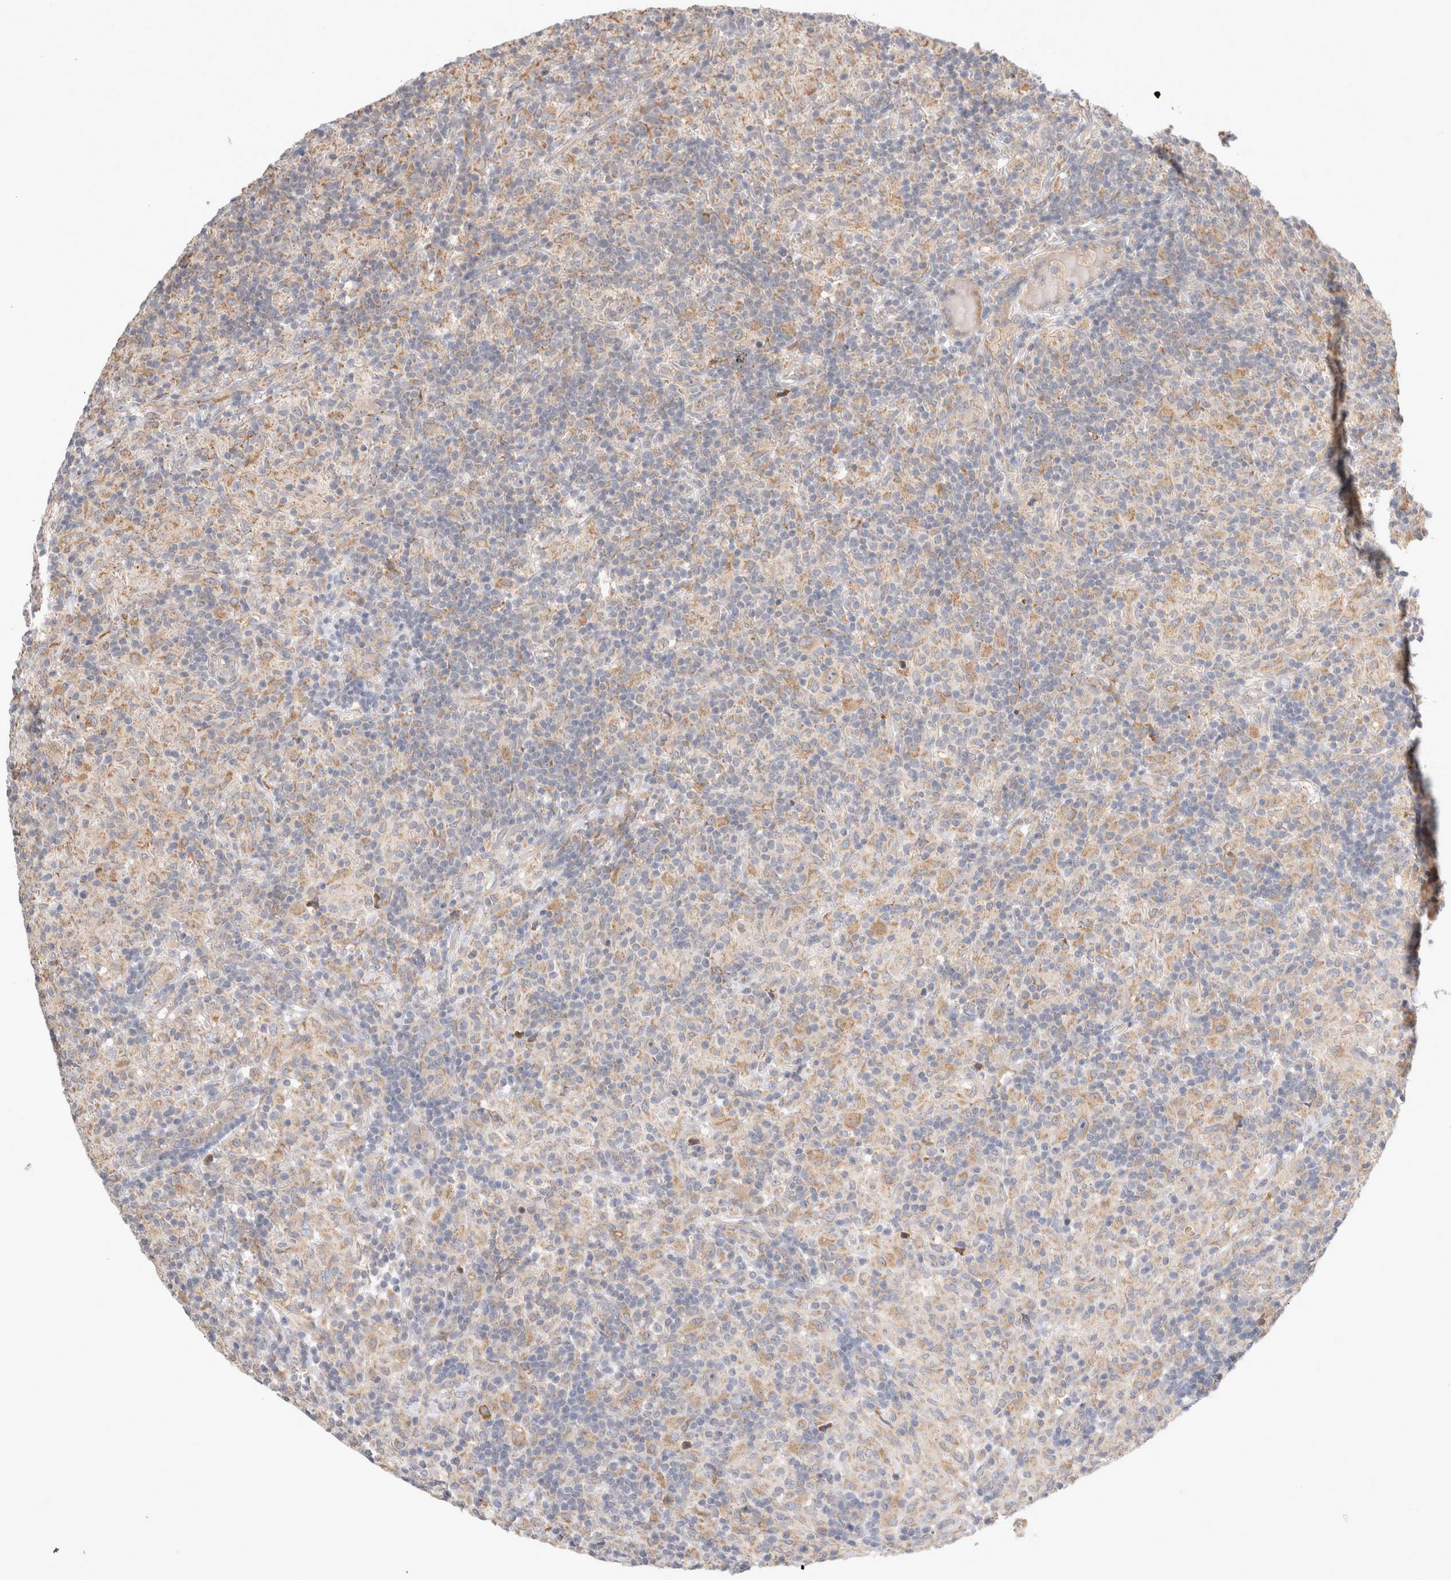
{"staining": {"intensity": "weak", "quantity": ">75%", "location": "cytoplasmic/membranous"}, "tissue": "lymphoma", "cell_type": "Tumor cells", "image_type": "cancer", "snomed": [{"axis": "morphology", "description": "Hodgkin's disease, NOS"}, {"axis": "topography", "description": "Lymph node"}], "caption": "Immunohistochemistry staining of lymphoma, which reveals low levels of weak cytoplasmic/membranous expression in approximately >75% of tumor cells indicating weak cytoplasmic/membranous protein staining. The staining was performed using DAB (brown) for protein detection and nuclei were counterstained in hematoxylin (blue).", "gene": "NEDD4L", "patient": {"sex": "male", "age": 70}}